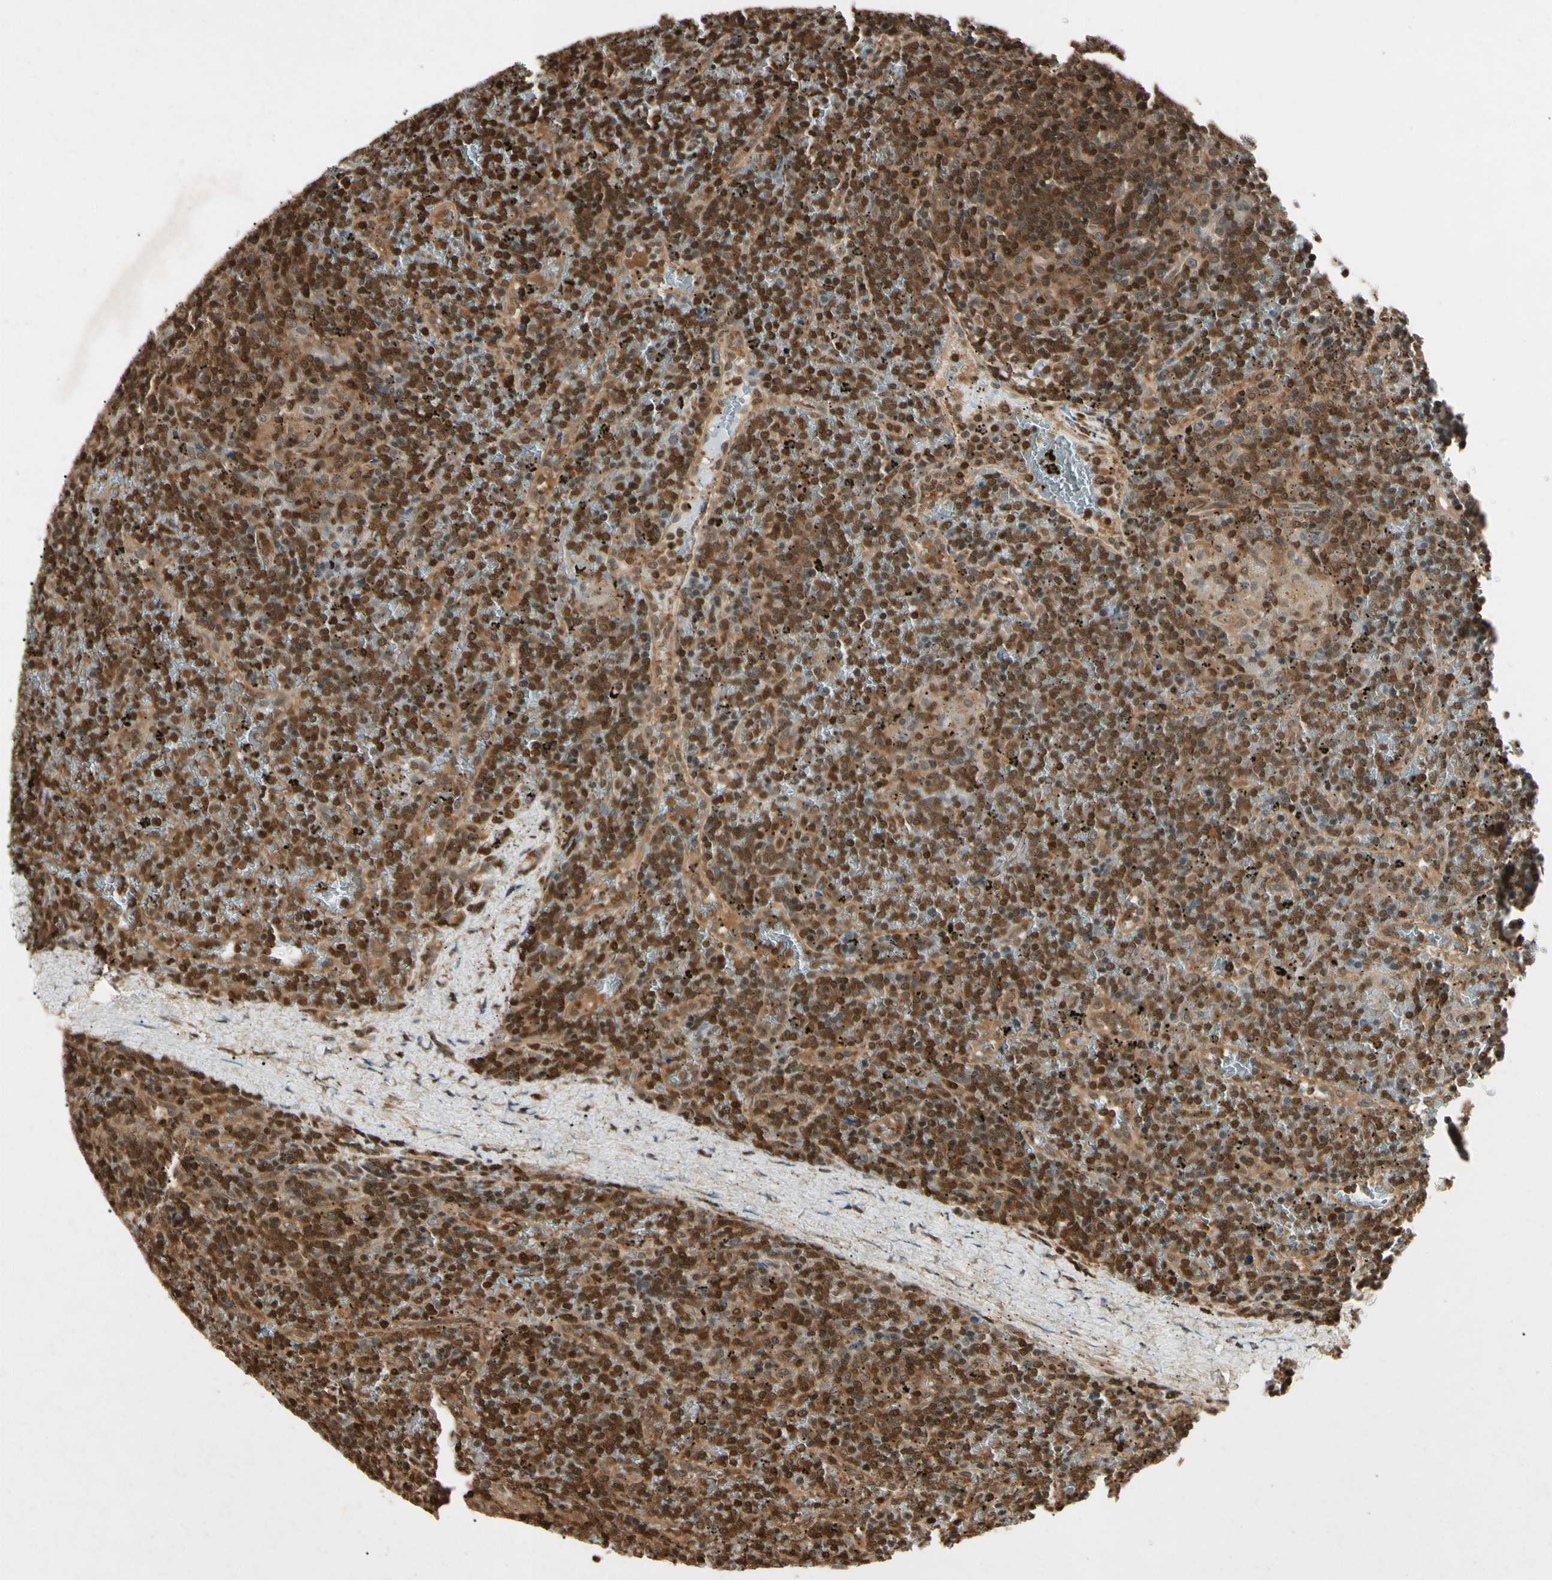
{"staining": {"intensity": "strong", "quantity": ">75%", "location": "nuclear"}, "tissue": "lymphoma", "cell_type": "Tumor cells", "image_type": "cancer", "snomed": [{"axis": "morphology", "description": "Malignant lymphoma, non-Hodgkin's type, Low grade"}, {"axis": "topography", "description": "Spleen"}], "caption": "Brown immunohistochemical staining in human malignant lymphoma, non-Hodgkin's type (low-grade) exhibits strong nuclear positivity in approximately >75% of tumor cells.", "gene": "YWHAQ", "patient": {"sex": "female", "age": 19}}